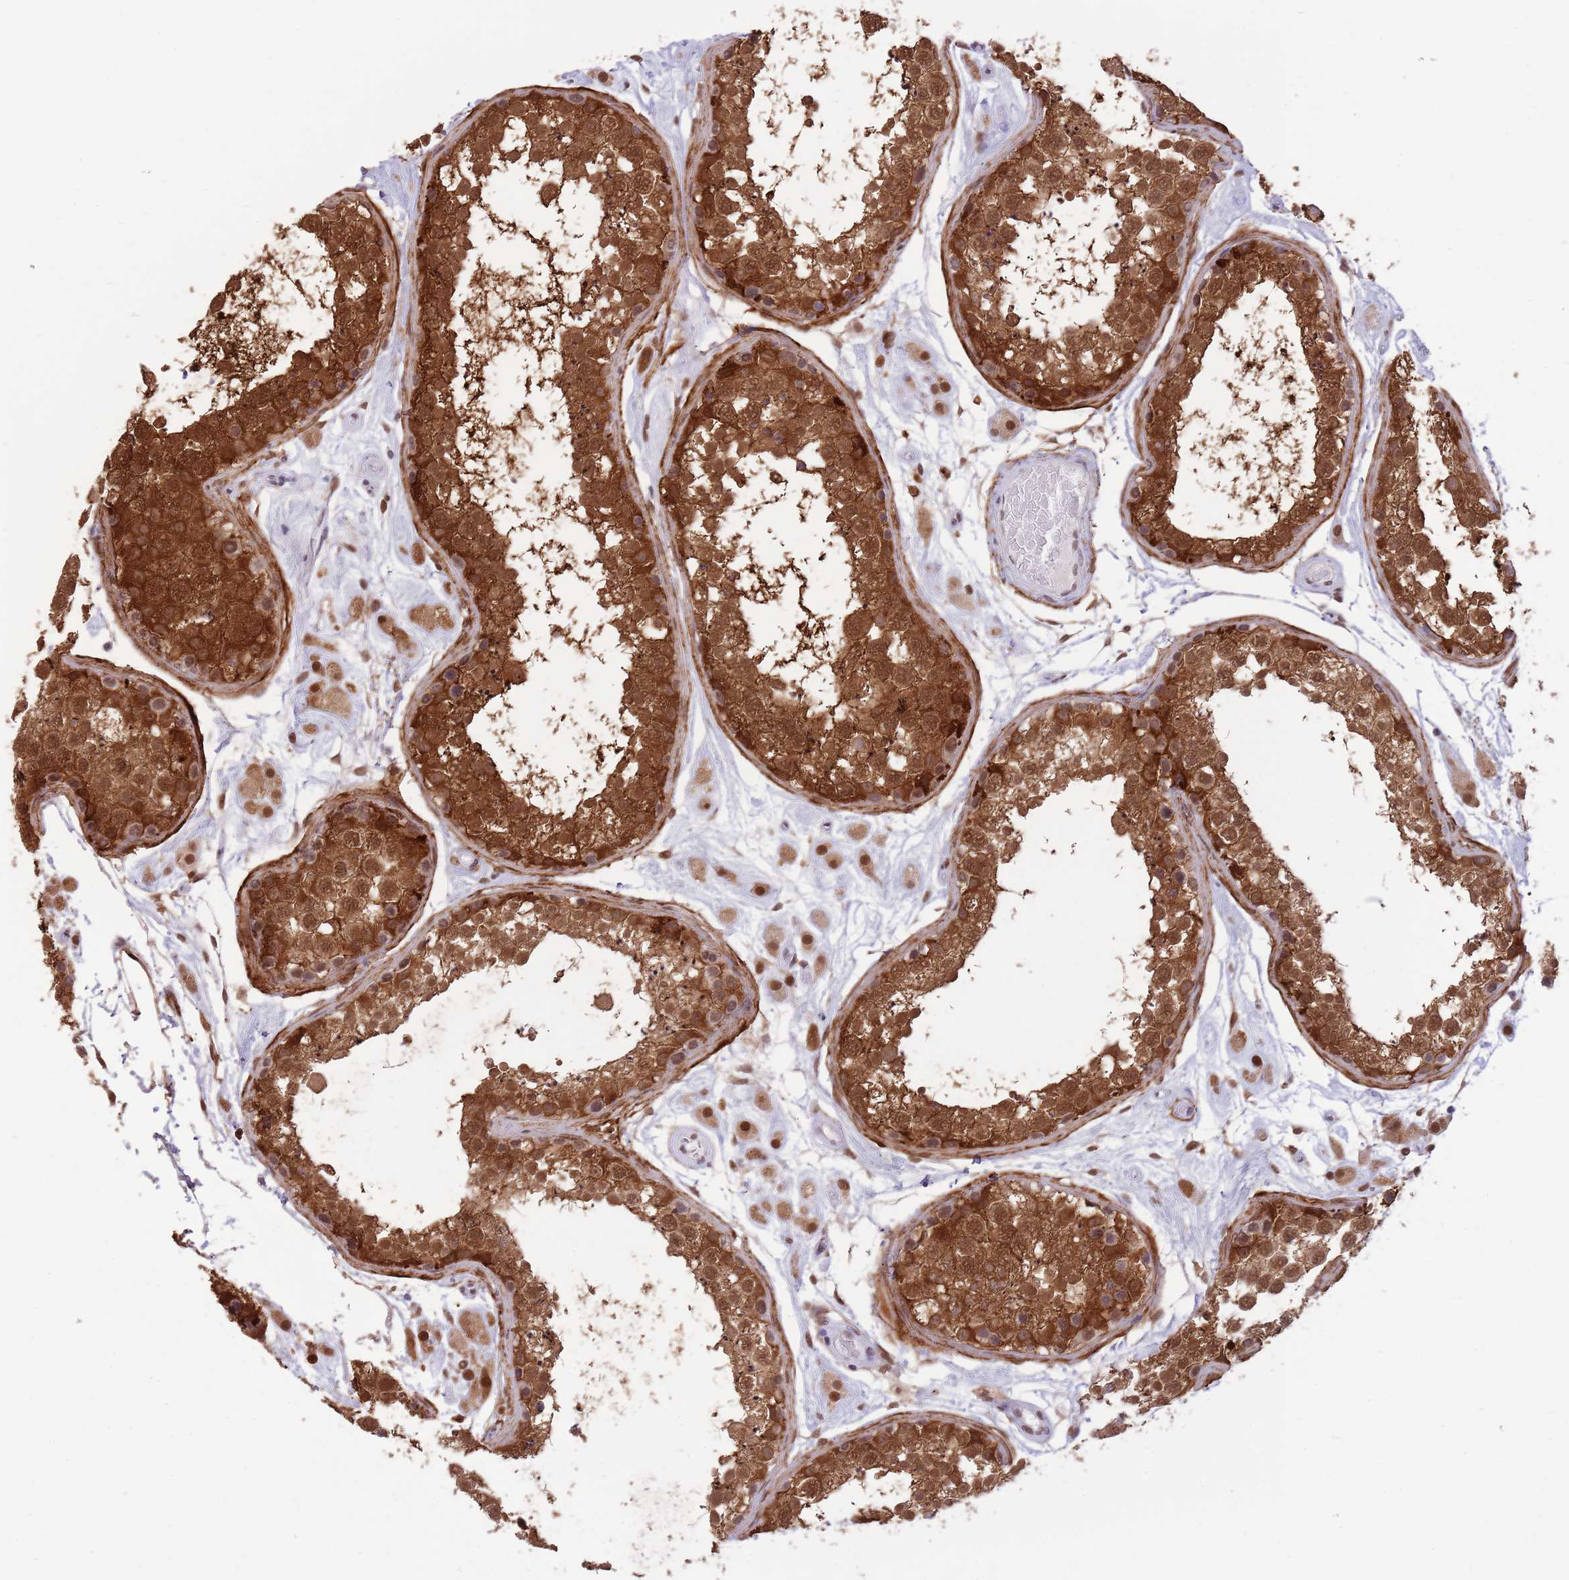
{"staining": {"intensity": "strong", "quantity": ">75%", "location": "cytoplasmic/membranous,nuclear"}, "tissue": "testis", "cell_type": "Cells in seminiferous ducts", "image_type": "normal", "snomed": [{"axis": "morphology", "description": "Normal tissue, NOS"}, {"axis": "topography", "description": "Testis"}], "caption": "Immunohistochemistry (IHC) (DAB) staining of unremarkable testis exhibits strong cytoplasmic/membranous,nuclear protein positivity in approximately >75% of cells in seminiferous ducts. (Brightfield microscopy of DAB IHC at high magnification).", "gene": "TRIM32", "patient": {"sex": "male", "age": 25}}